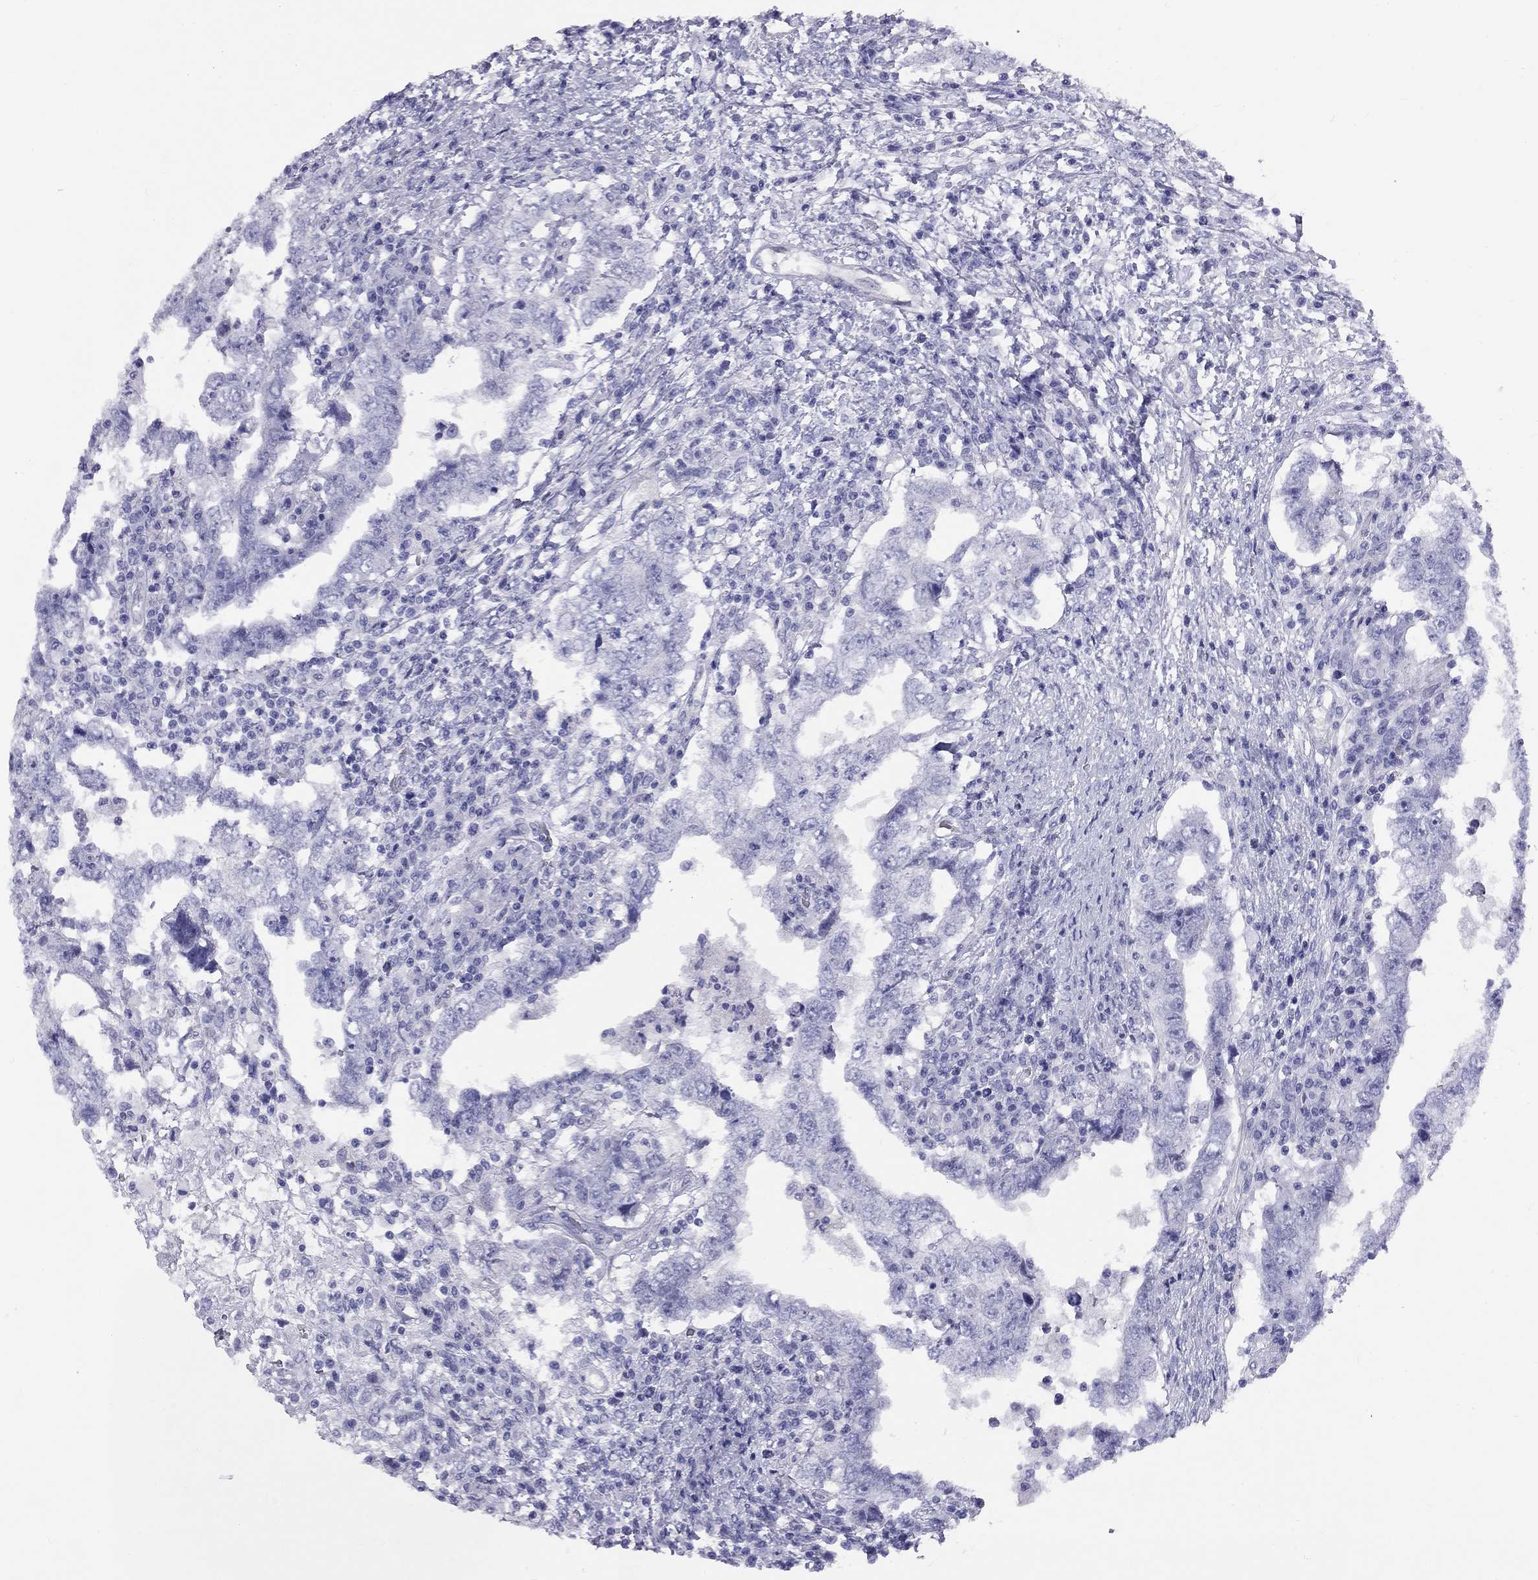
{"staining": {"intensity": "negative", "quantity": "none", "location": "none"}, "tissue": "testis cancer", "cell_type": "Tumor cells", "image_type": "cancer", "snomed": [{"axis": "morphology", "description": "Carcinoma, Embryonal, NOS"}, {"axis": "topography", "description": "Testis"}], "caption": "Immunohistochemical staining of human testis embryonal carcinoma shows no significant positivity in tumor cells.", "gene": "FSCN3", "patient": {"sex": "male", "age": 26}}